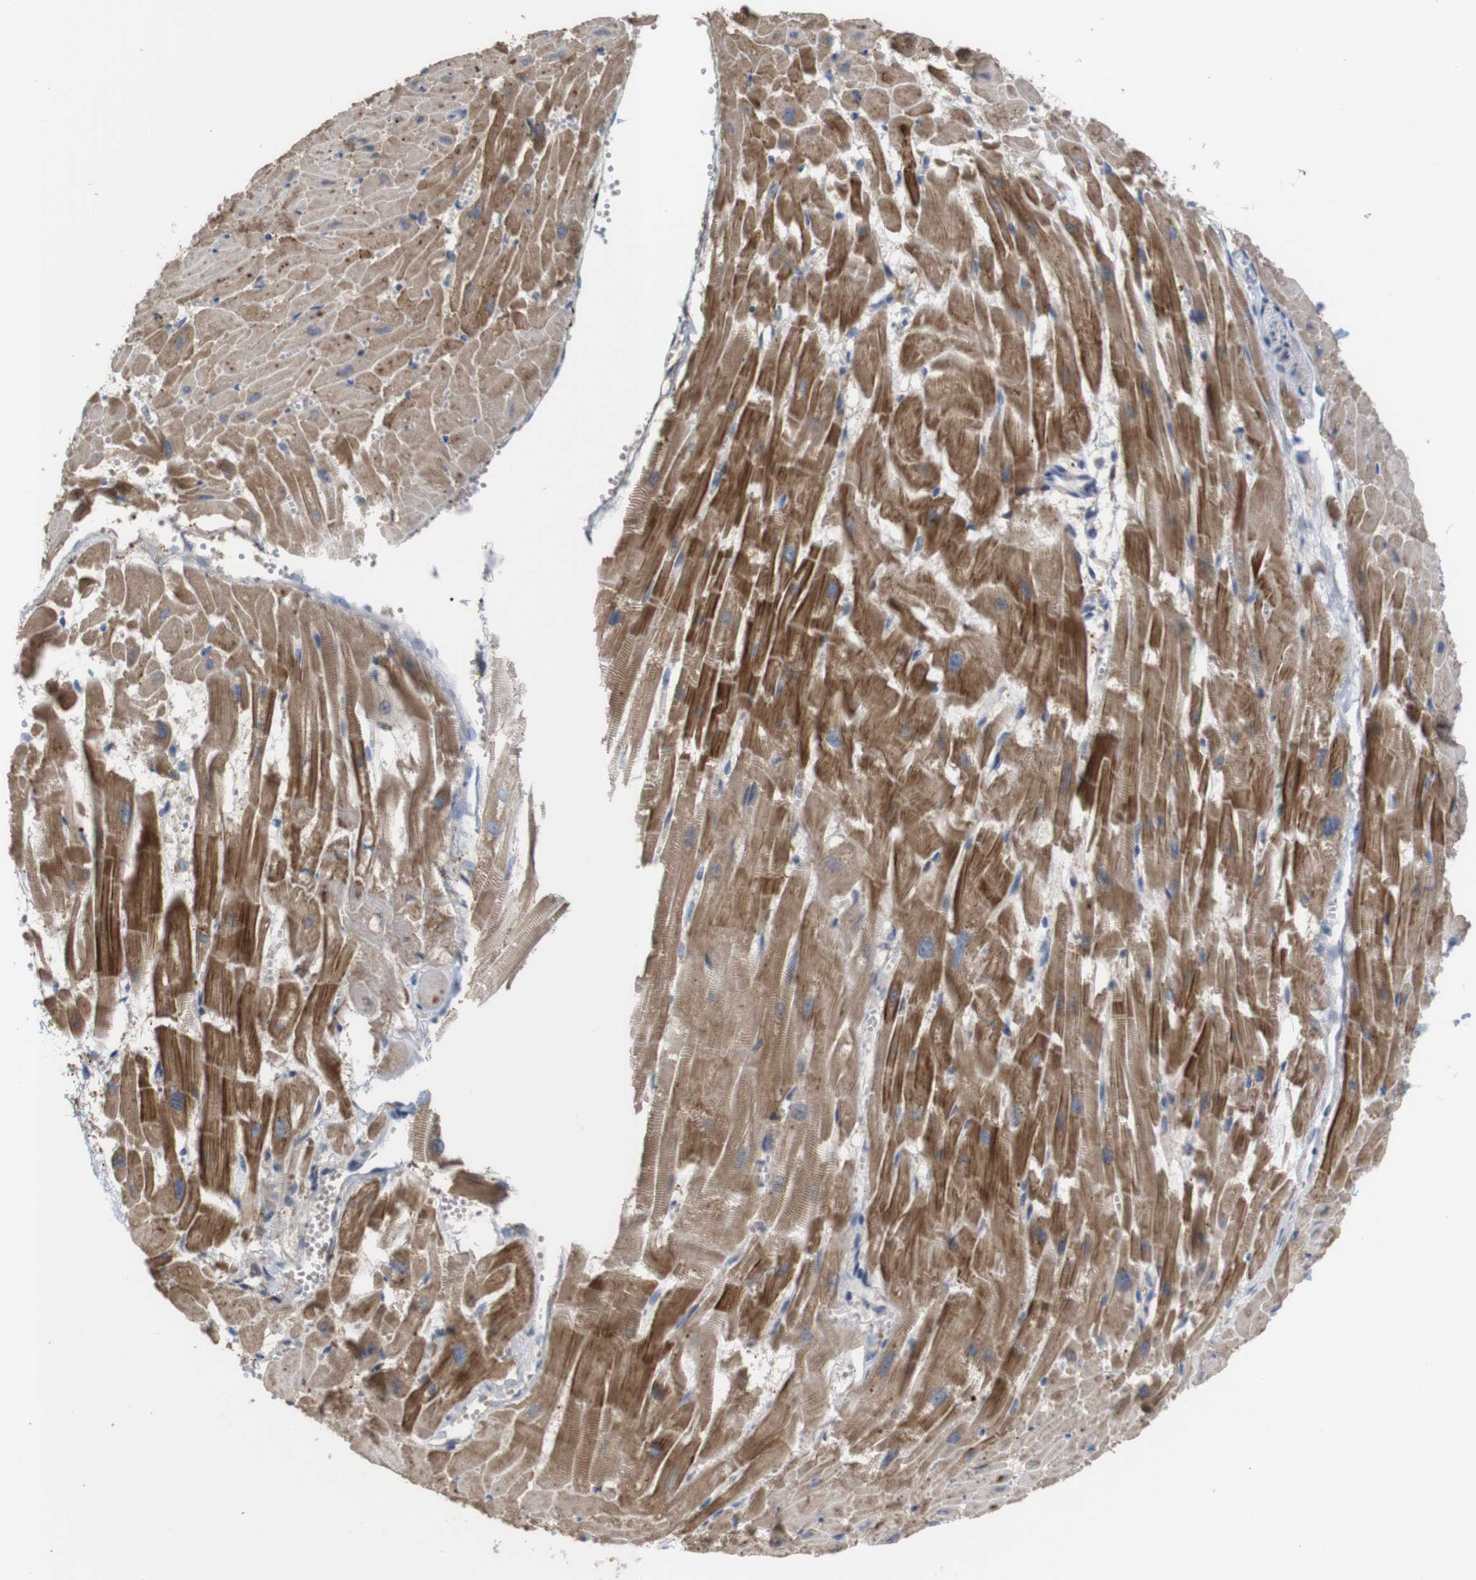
{"staining": {"intensity": "moderate", "quantity": ">75%", "location": "cytoplasmic/membranous"}, "tissue": "heart muscle", "cell_type": "Cardiomyocytes", "image_type": "normal", "snomed": [{"axis": "morphology", "description": "Normal tissue, NOS"}, {"axis": "topography", "description": "Heart"}], "caption": "The immunohistochemical stain shows moderate cytoplasmic/membranous staining in cardiomyocytes of unremarkable heart muscle. The staining is performed using DAB (3,3'-diaminobenzidine) brown chromogen to label protein expression. The nuclei are counter-stained blue using hematoxylin.", "gene": "PTPRR", "patient": {"sex": "female", "age": 19}}